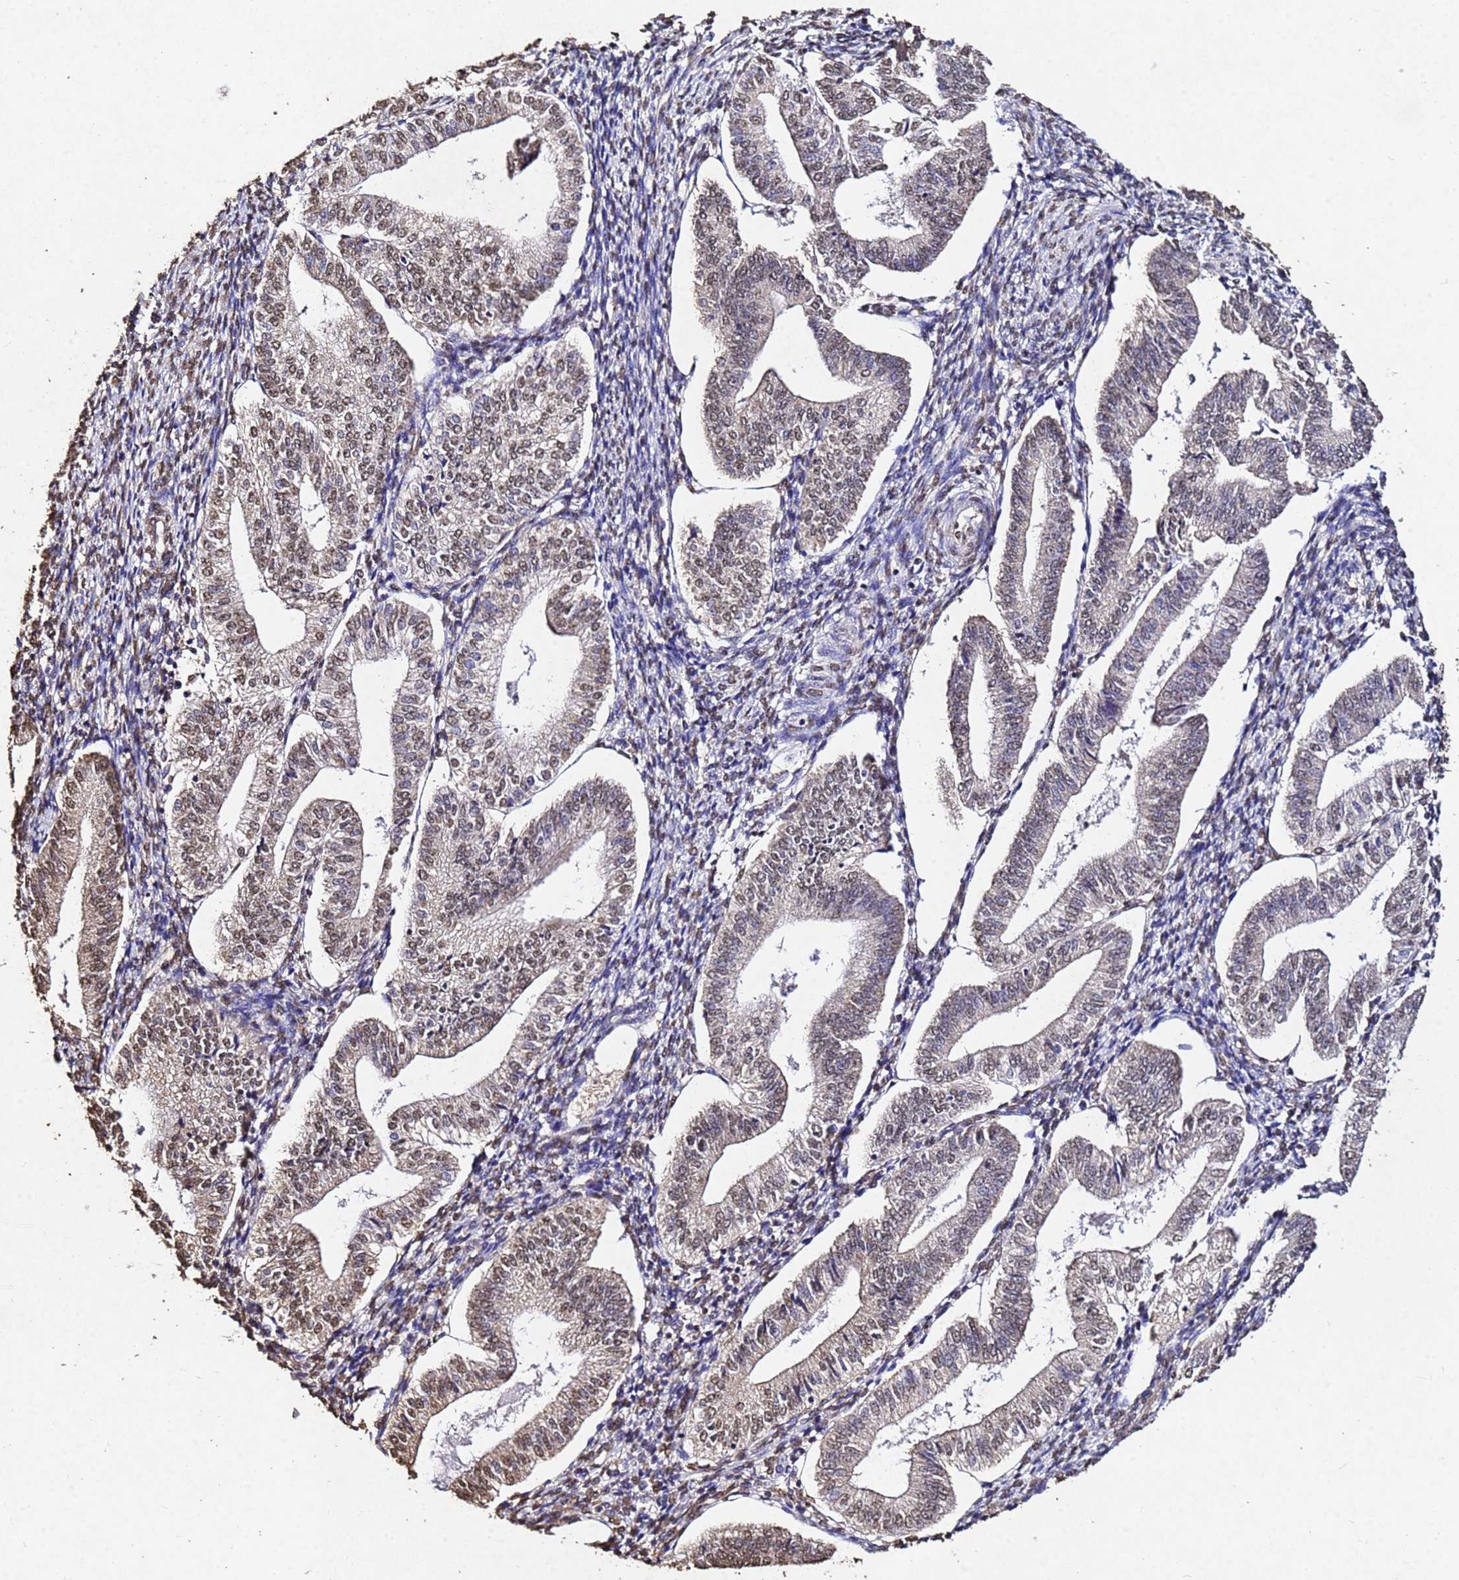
{"staining": {"intensity": "moderate", "quantity": "25%-75%", "location": "nuclear"}, "tissue": "endometrium", "cell_type": "Cells in endometrial stroma", "image_type": "normal", "snomed": [{"axis": "morphology", "description": "Normal tissue, NOS"}, {"axis": "topography", "description": "Endometrium"}], "caption": "This is an image of immunohistochemistry staining of normal endometrium, which shows moderate positivity in the nuclear of cells in endometrial stroma.", "gene": "MYOCD", "patient": {"sex": "female", "age": 34}}